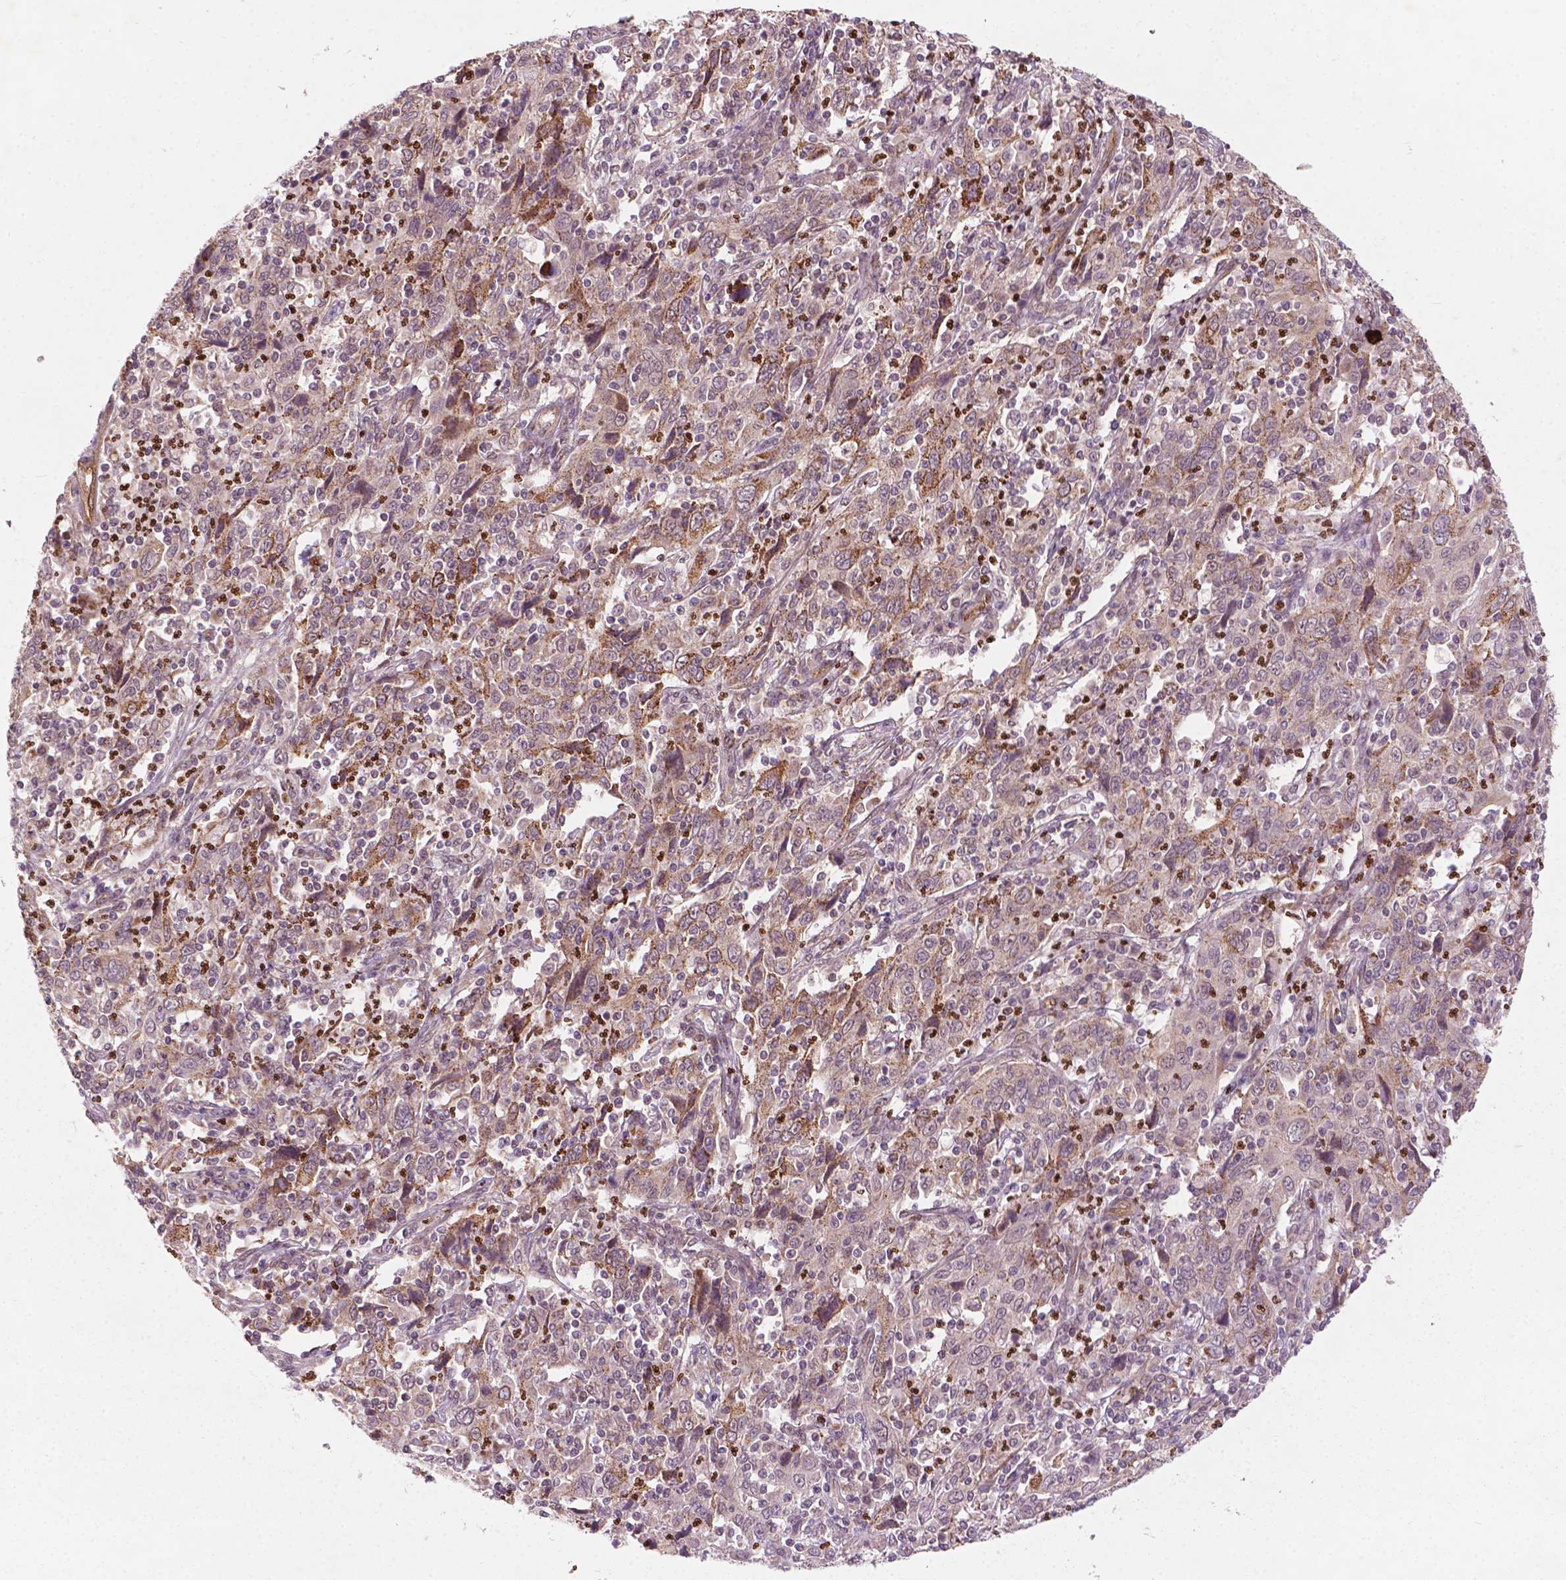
{"staining": {"intensity": "weak", "quantity": ">75%", "location": "cytoplasmic/membranous,nuclear"}, "tissue": "cervical cancer", "cell_type": "Tumor cells", "image_type": "cancer", "snomed": [{"axis": "morphology", "description": "Squamous cell carcinoma, NOS"}, {"axis": "topography", "description": "Cervix"}], "caption": "Protein analysis of squamous cell carcinoma (cervical) tissue reveals weak cytoplasmic/membranous and nuclear expression in about >75% of tumor cells.", "gene": "NFAT5", "patient": {"sex": "female", "age": 46}}